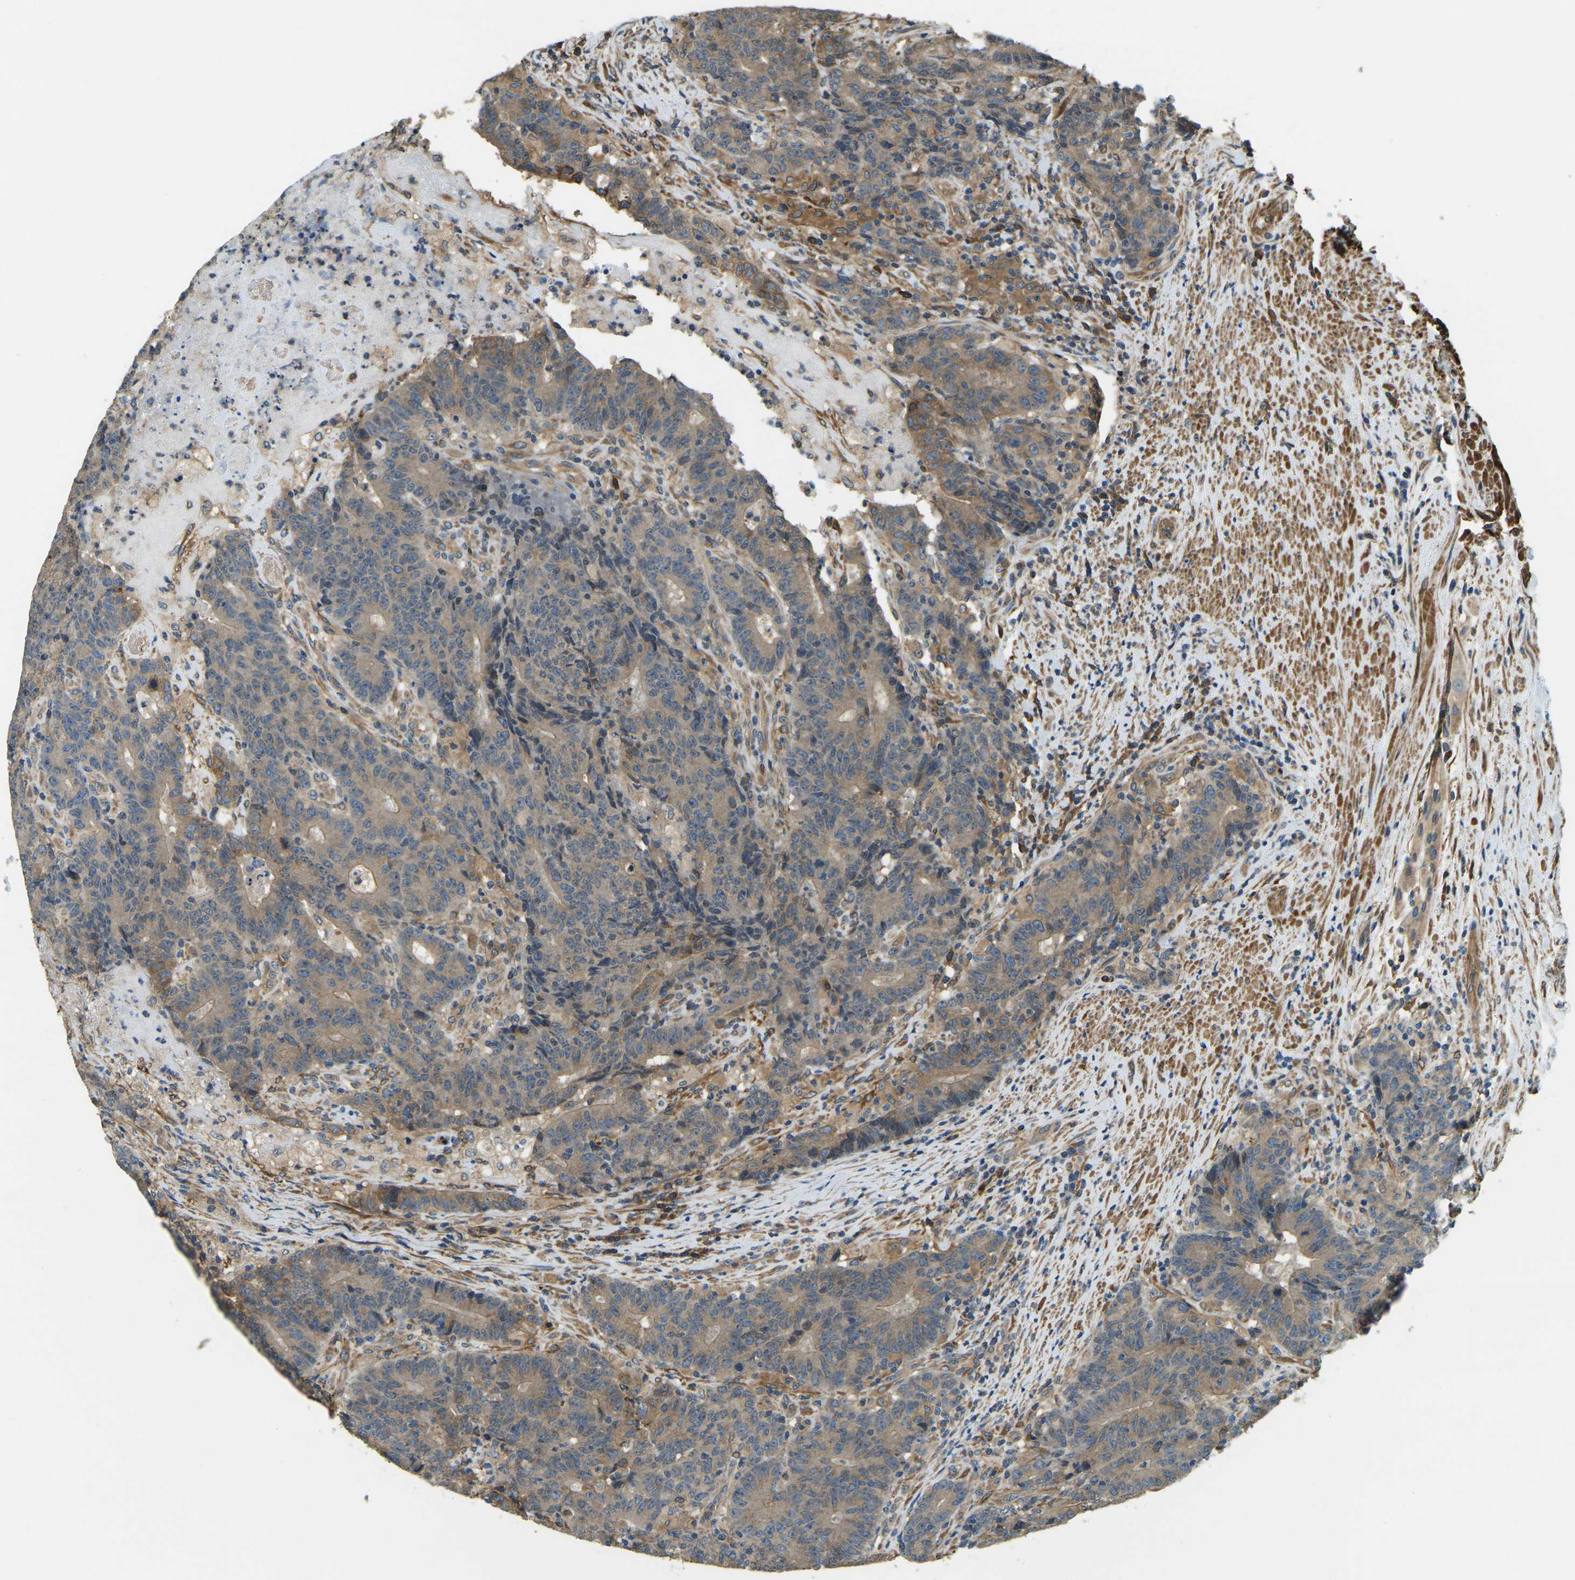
{"staining": {"intensity": "moderate", "quantity": ">75%", "location": "cytoplasmic/membranous"}, "tissue": "colorectal cancer", "cell_type": "Tumor cells", "image_type": "cancer", "snomed": [{"axis": "morphology", "description": "Normal tissue, NOS"}, {"axis": "morphology", "description": "Adenocarcinoma, NOS"}, {"axis": "topography", "description": "Colon"}], "caption": "Adenocarcinoma (colorectal) stained for a protein (brown) reveals moderate cytoplasmic/membranous positive staining in about >75% of tumor cells.", "gene": "ERGIC1", "patient": {"sex": "female", "age": 75}}